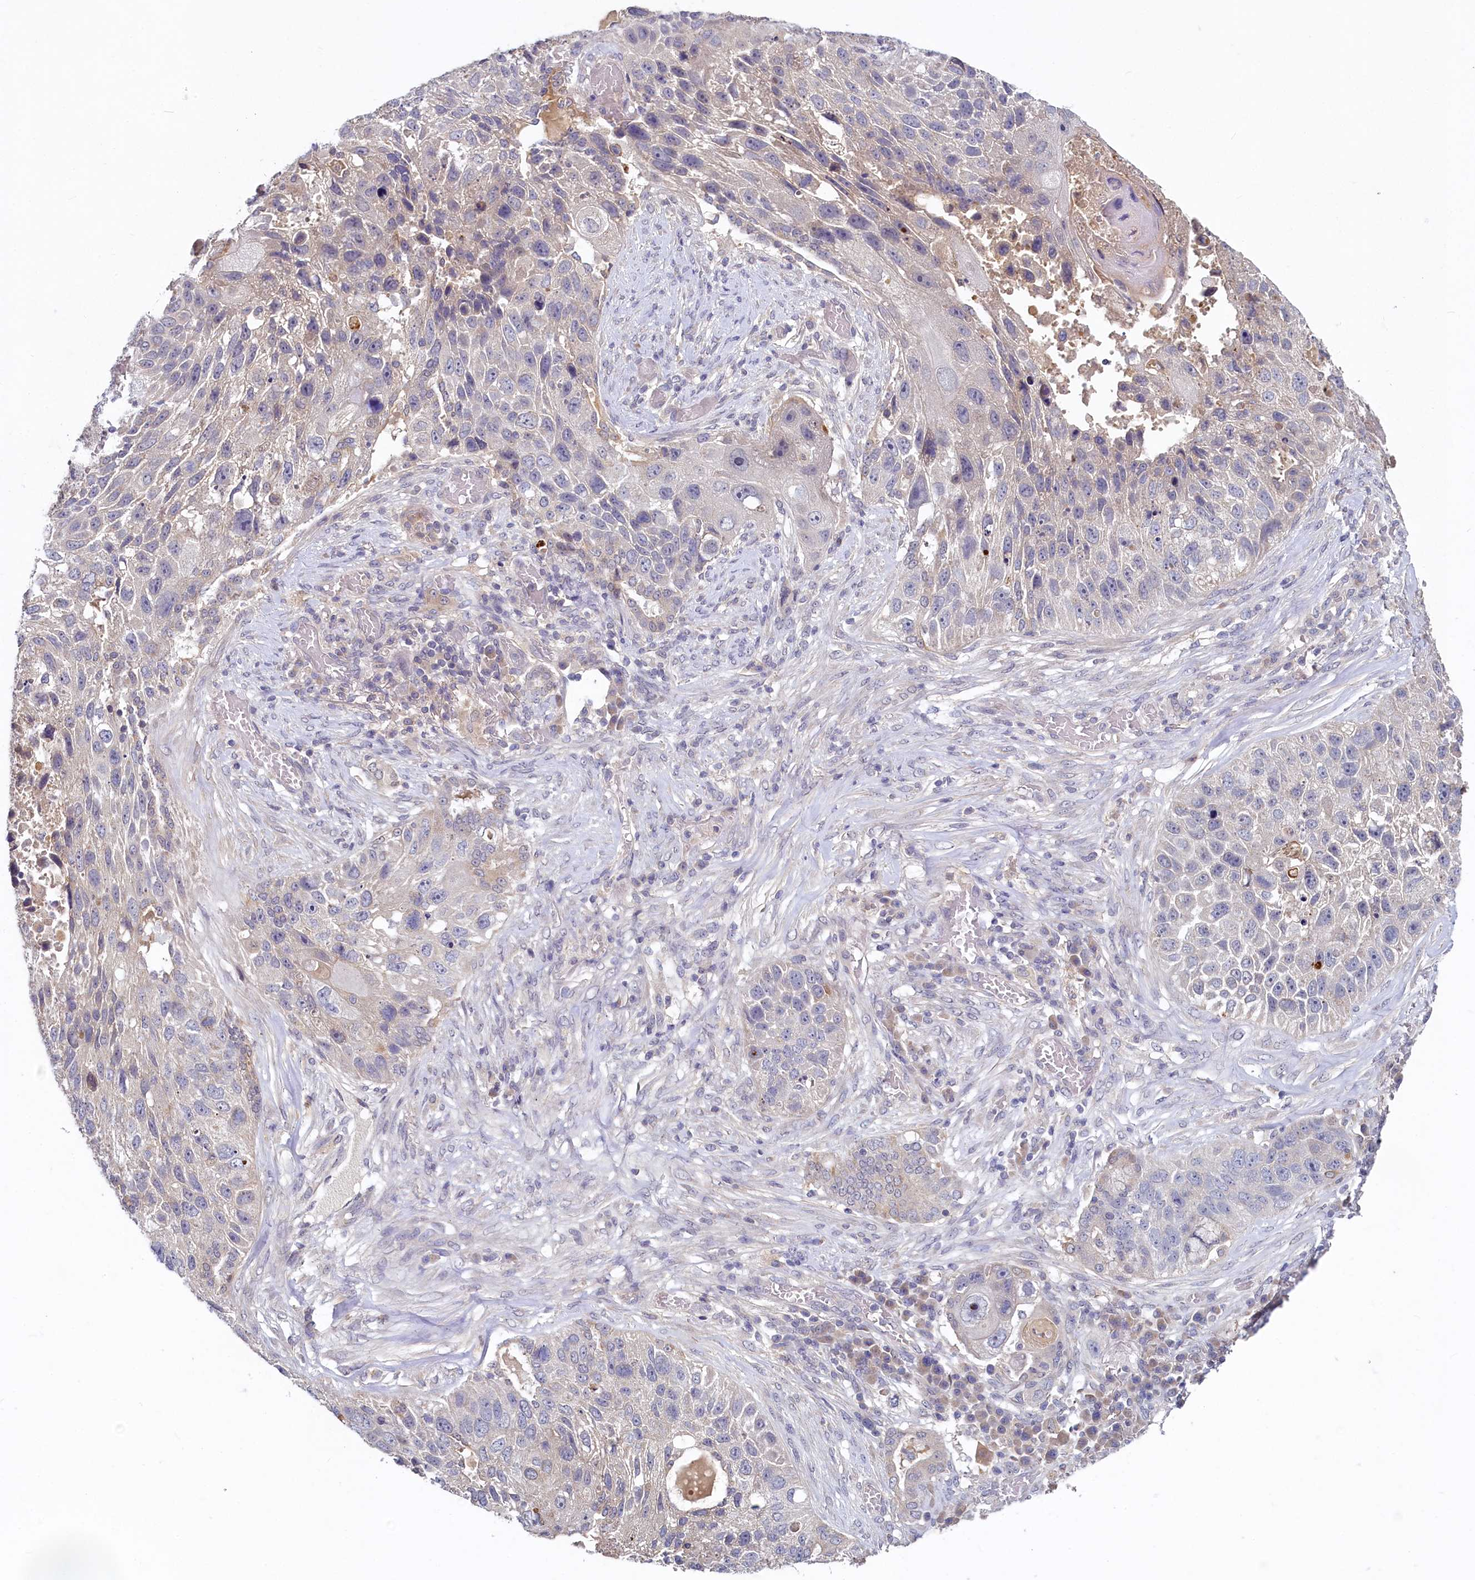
{"staining": {"intensity": "negative", "quantity": "none", "location": "none"}, "tissue": "lung cancer", "cell_type": "Tumor cells", "image_type": "cancer", "snomed": [{"axis": "morphology", "description": "Squamous cell carcinoma, NOS"}, {"axis": "topography", "description": "Lung"}], "caption": "Tumor cells are negative for protein expression in human squamous cell carcinoma (lung).", "gene": "HERC3", "patient": {"sex": "male", "age": 61}}